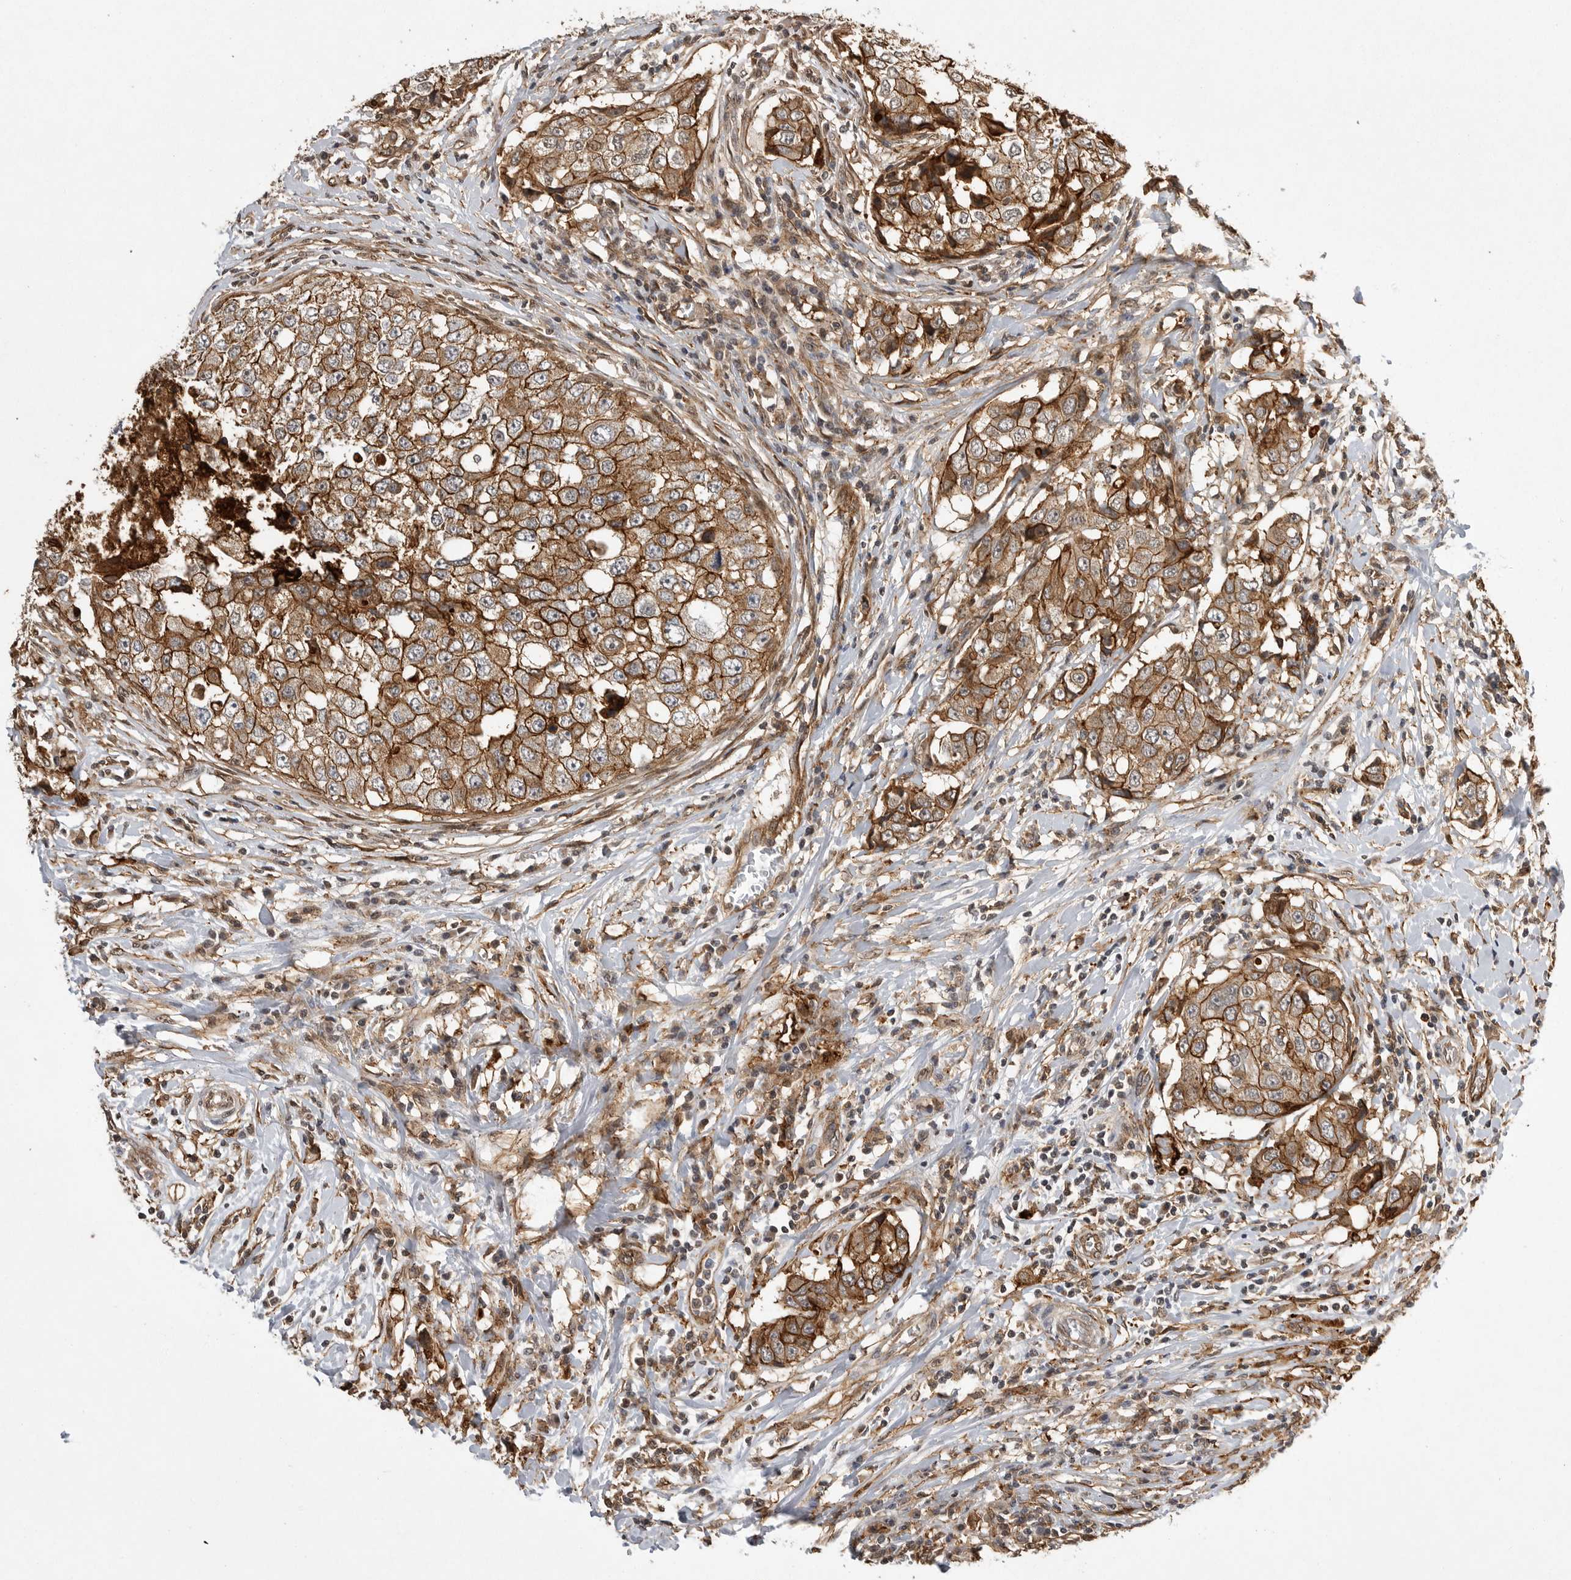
{"staining": {"intensity": "strong", "quantity": ">75%", "location": "cytoplasmic/membranous"}, "tissue": "breast cancer", "cell_type": "Tumor cells", "image_type": "cancer", "snomed": [{"axis": "morphology", "description": "Duct carcinoma"}, {"axis": "topography", "description": "Breast"}], "caption": "Immunohistochemical staining of human breast invasive ductal carcinoma demonstrates strong cytoplasmic/membranous protein expression in about >75% of tumor cells. (DAB IHC with brightfield microscopy, high magnification).", "gene": "NECTIN1", "patient": {"sex": "female", "age": 27}}